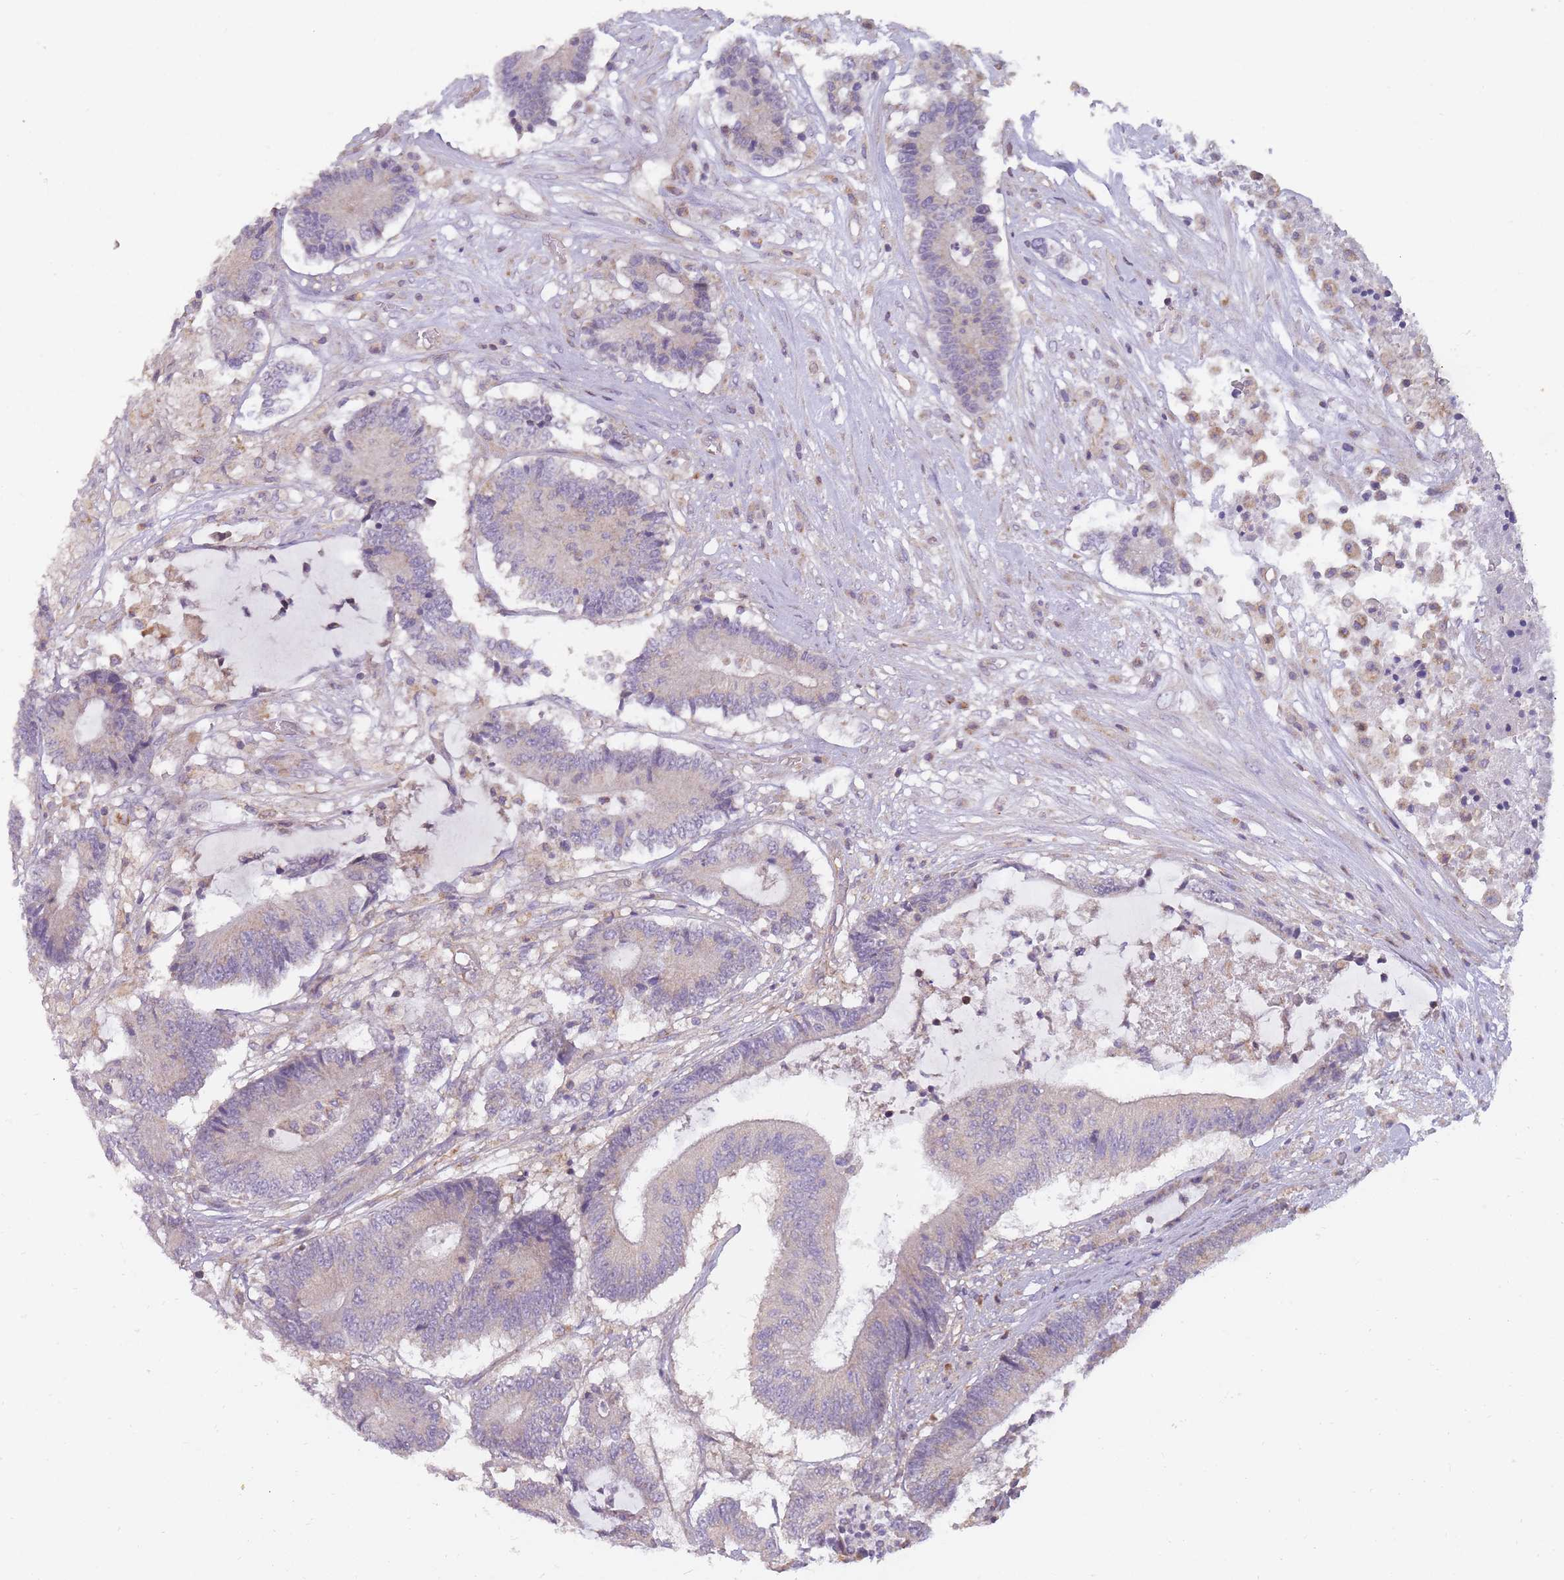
{"staining": {"intensity": "weak", "quantity": "<25%", "location": "cytoplasmic/membranous"}, "tissue": "colorectal cancer", "cell_type": "Tumor cells", "image_type": "cancer", "snomed": [{"axis": "morphology", "description": "Adenocarcinoma, NOS"}, {"axis": "topography", "description": "Colon"}], "caption": "Tumor cells are negative for protein expression in human adenocarcinoma (colorectal).", "gene": "NDUFA9", "patient": {"sex": "female", "age": 84}}